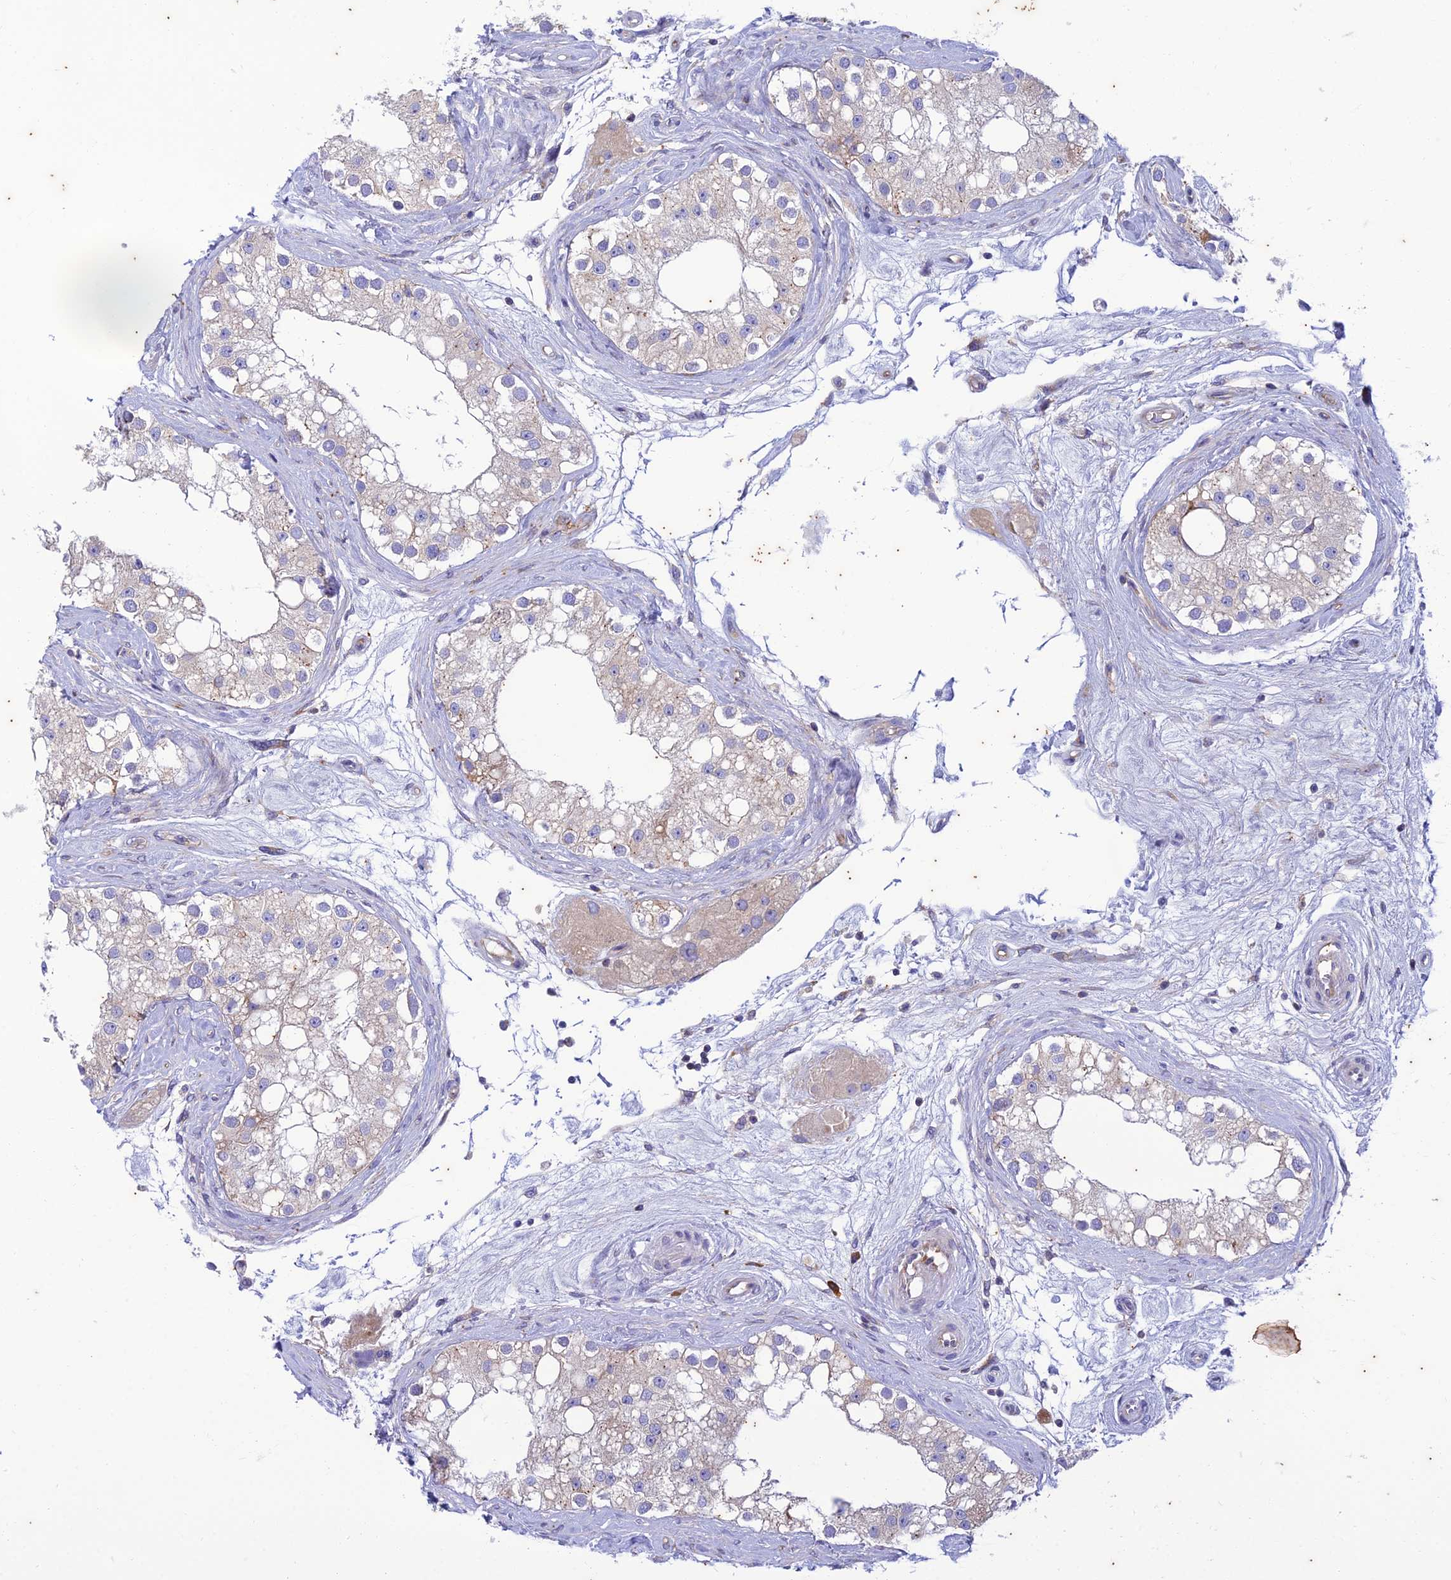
{"staining": {"intensity": "weak", "quantity": "25%-75%", "location": "cytoplasmic/membranous"}, "tissue": "testis", "cell_type": "Cells in seminiferous ducts", "image_type": "normal", "snomed": [{"axis": "morphology", "description": "Normal tissue, NOS"}, {"axis": "topography", "description": "Testis"}], "caption": "Unremarkable testis displays weak cytoplasmic/membranous expression in about 25%-75% of cells in seminiferous ducts, visualized by immunohistochemistry. Nuclei are stained in blue.", "gene": "PIMREG", "patient": {"sex": "male", "age": 84}}